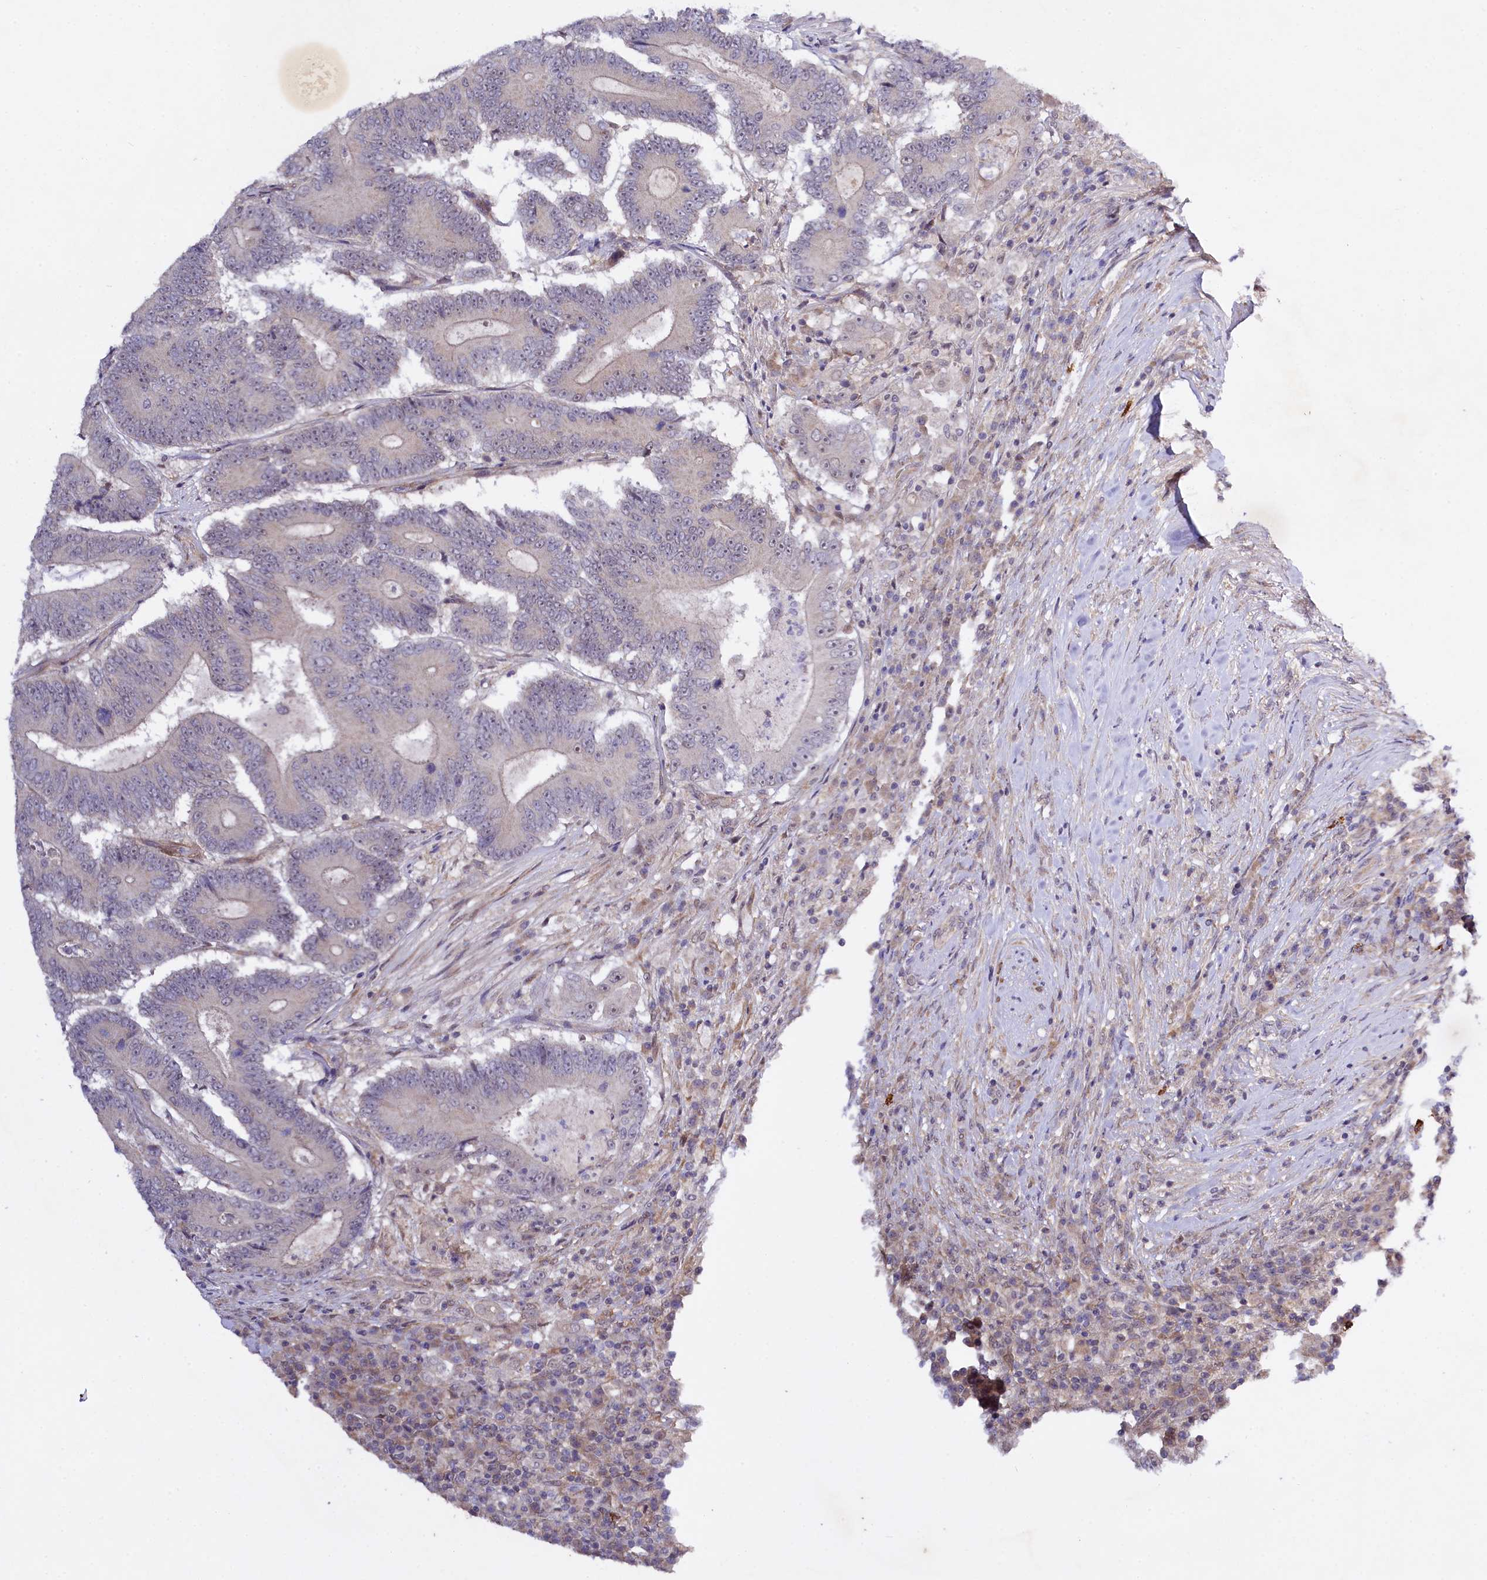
{"staining": {"intensity": "negative", "quantity": "none", "location": "none"}, "tissue": "colorectal cancer", "cell_type": "Tumor cells", "image_type": "cancer", "snomed": [{"axis": "morphology", "description": "Adenocarcinoma, NOS"}, {"axis": "topography", "description": "Colon"}], "caption": "DAB immunohistochemical staining of colorectal cancer (adenocarcinoma) shows no significant staining in tumor cells.", "gene": "PHLDB1", "patient": {"sex": "male", "age": 83}}